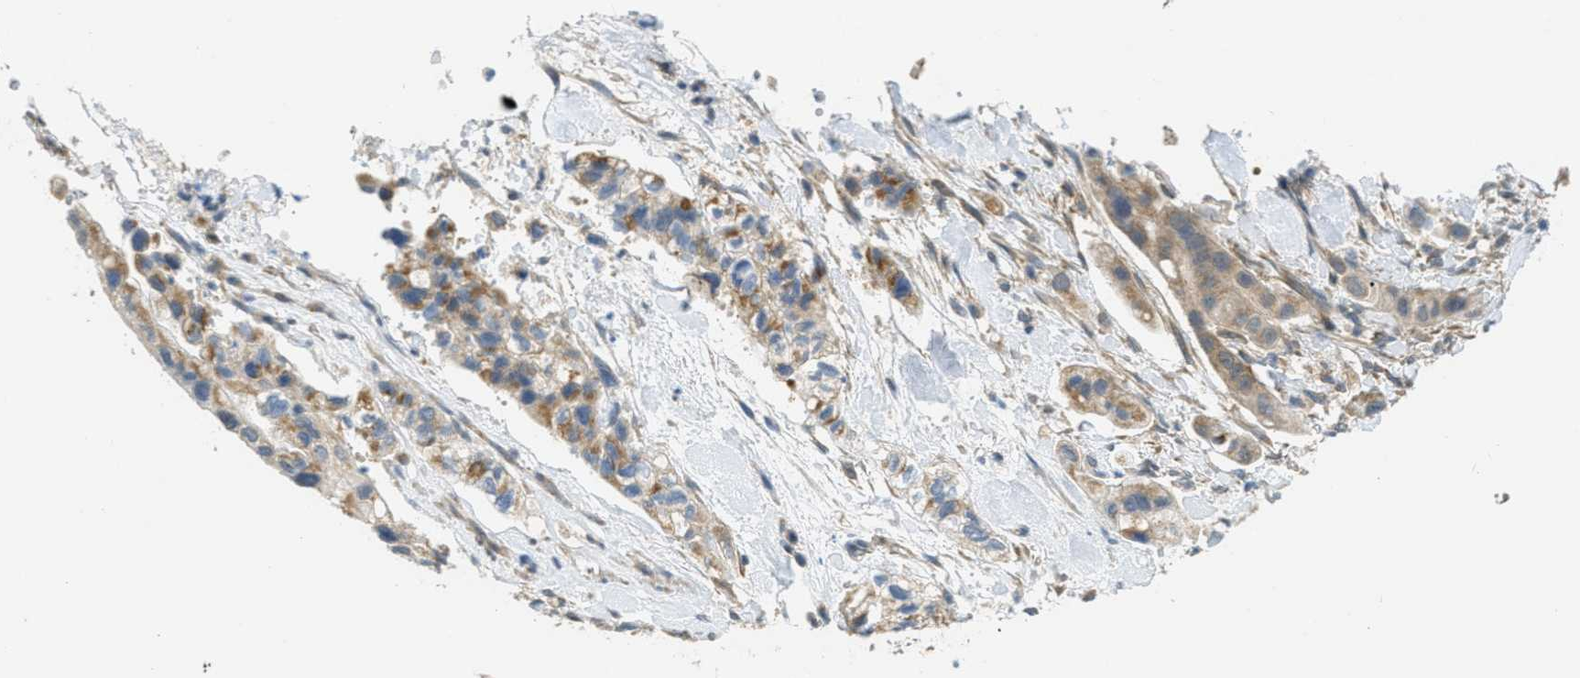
{"staining": {"intensity": "moderate", "quantity": ">75%", "location": "cytoplasmic/membranous"}, "tissue": "pancreatic cancer", "cell_type": "Tumor cells", "image_type": "cancer", "snomed": [{"axis": "morphology", "description": "Adenocarcinoma, NOS"}, {"axis": "topography", "description": "Pancreas"}], "caption": "Immunohistochemistry (IHC) micrograph of neoplastic tissue: pancreatic adenocarcinoma stained using immunohistochemistry displays medium levels of moderate protein expression localized specifically in the cytoplasmic/membranous of tumor cells, appearing as a cytoplasmic/membranous brown color.", "gene": "JCAD", "patient": {"sex": "female", "age": 56}}